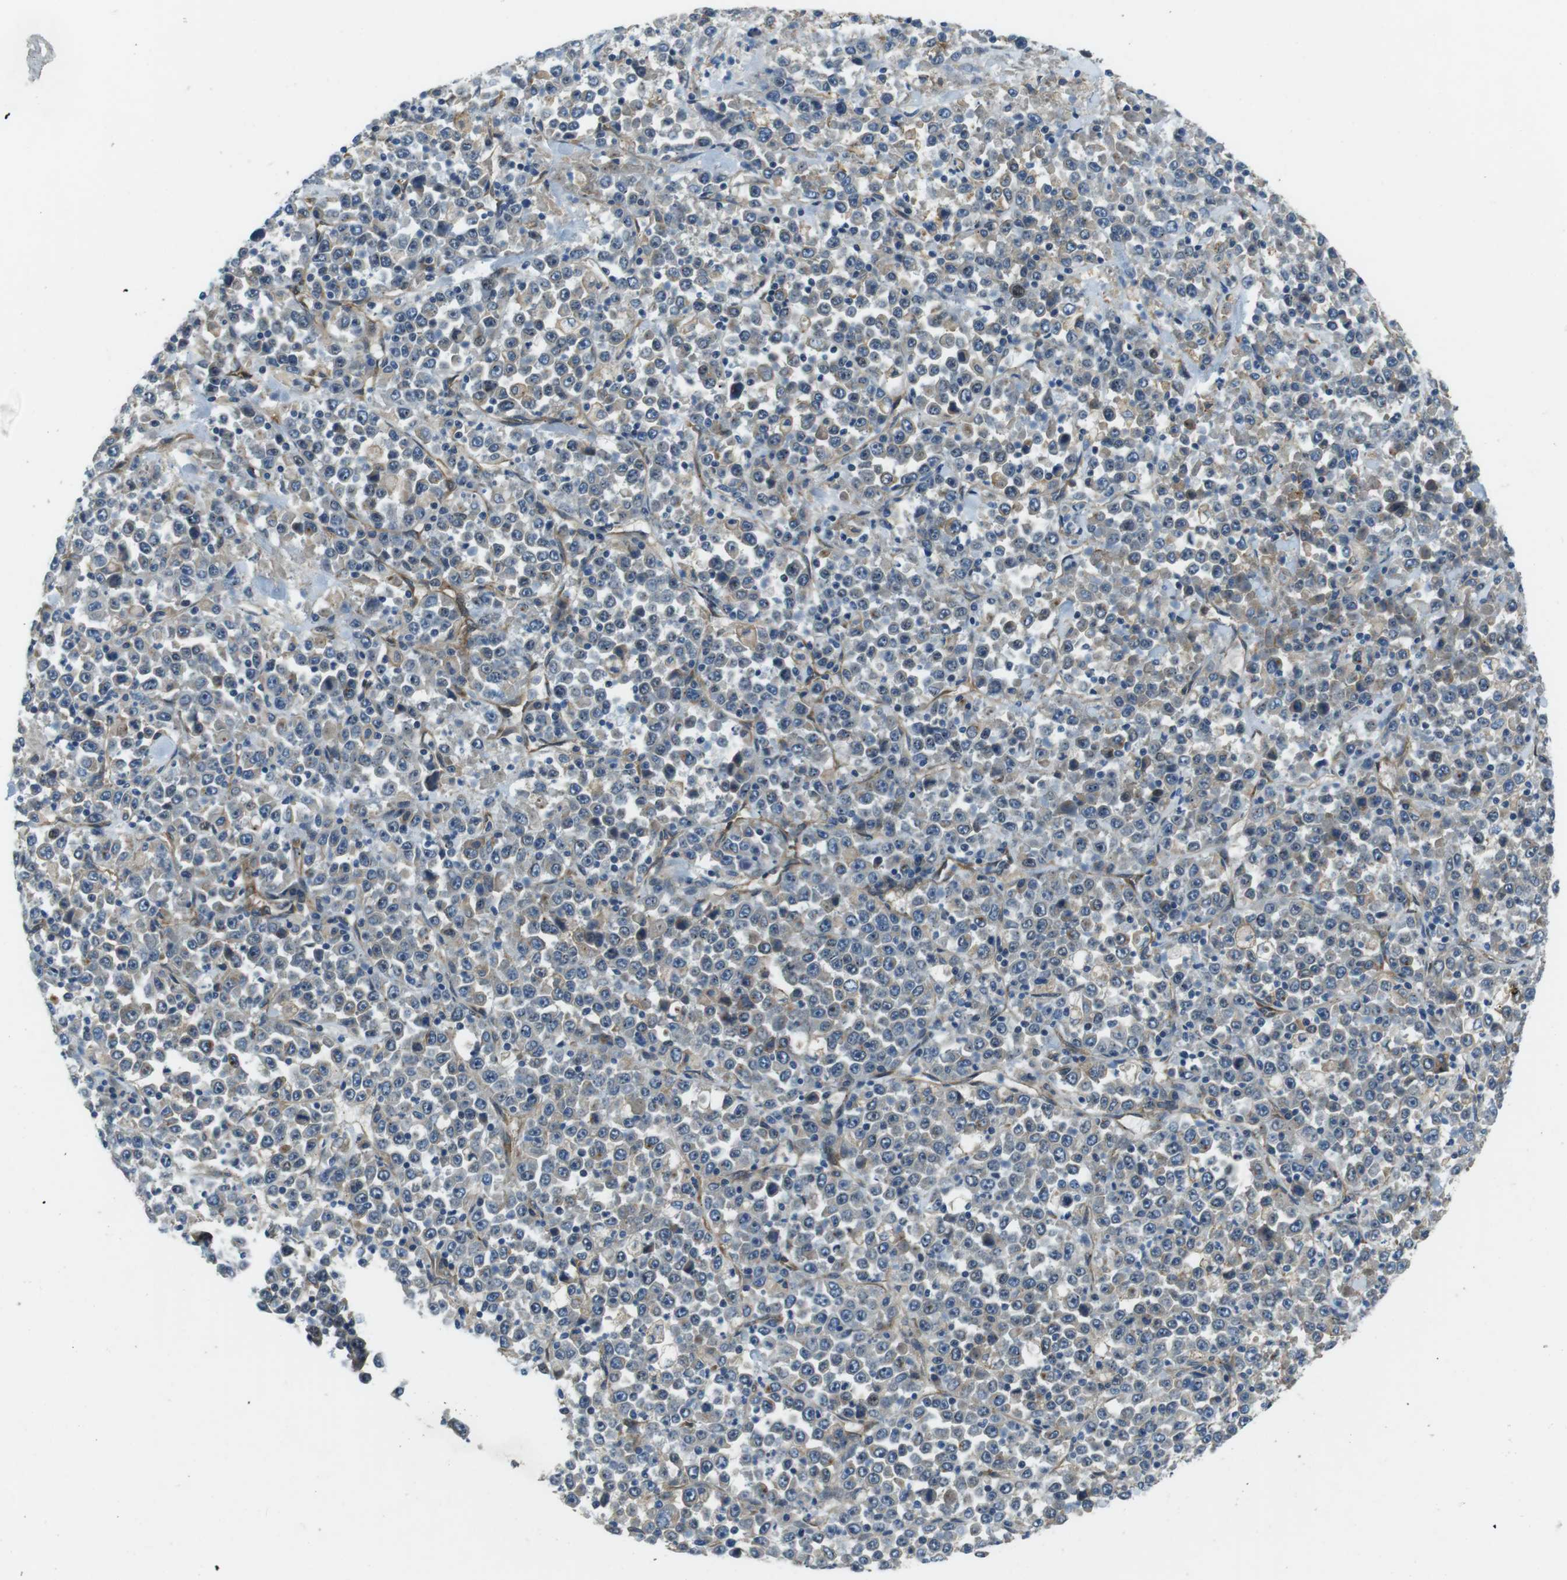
{"staining": {"intensity": "weak", "quantity": "<25%", "location": "cytoplasmic/membranous"}, "tissue": "stomach cancer", "cell_type": "Tumor cells", "image_type": "cancer", "snomed": [{"axis": "morphology", "description": "Normal tissue, NOS"}, {"axis": "morphology", "description": "Adenocarcinoma, NOS"}, {"axis": "topography", "description": "Stomach, upper"}, {"axis": "topography", "description": "Stomach"}], "caption": "Stomach cancer (adenocarcinoma) stained for a protein using immunohistochemistry (IHC) shows no positivity tumor cells.", "gene": "PALD1", "patient": {"sex": "male", "age": 59}}